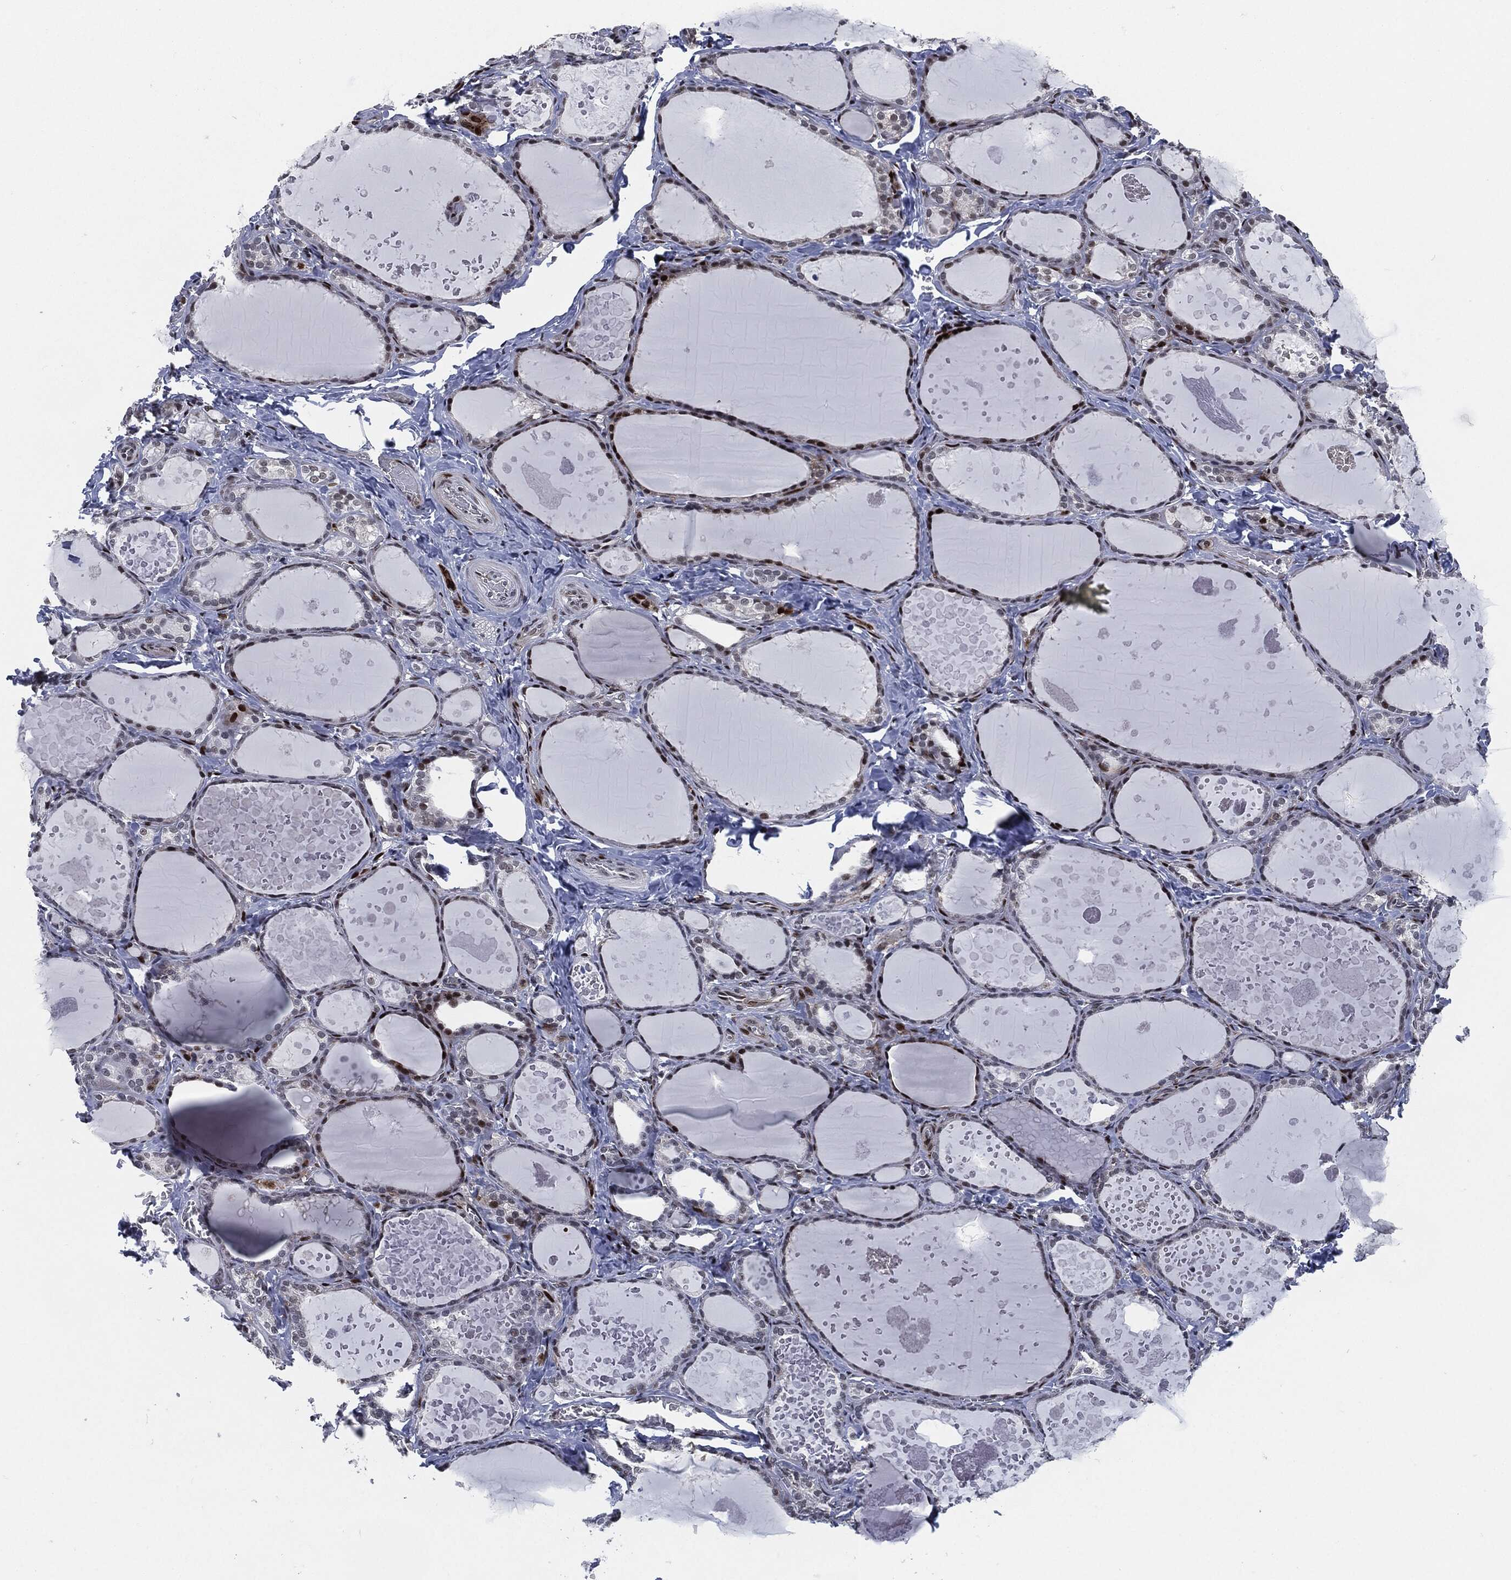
{"staining": {"intensity": "strong", "quantity": "25%-75%", "location": "nuclear"}, "tissue": "thyroid gland", "cell_type": "Glandular cells", "image_type": "normal", "snomed": [{"axis": "morphology", "description": "Normal tissue, NOS"}, {"axis": "topography", "description": "Thyroid gland"}], "caption": "About 25%-75% of glandular cells in benign human thyroid gland display strong nuclear protein positivity as visualized by brown immunohistochemical staining.", "gene": "AKT2", "patient": {"sex": "female", "age": 56}}